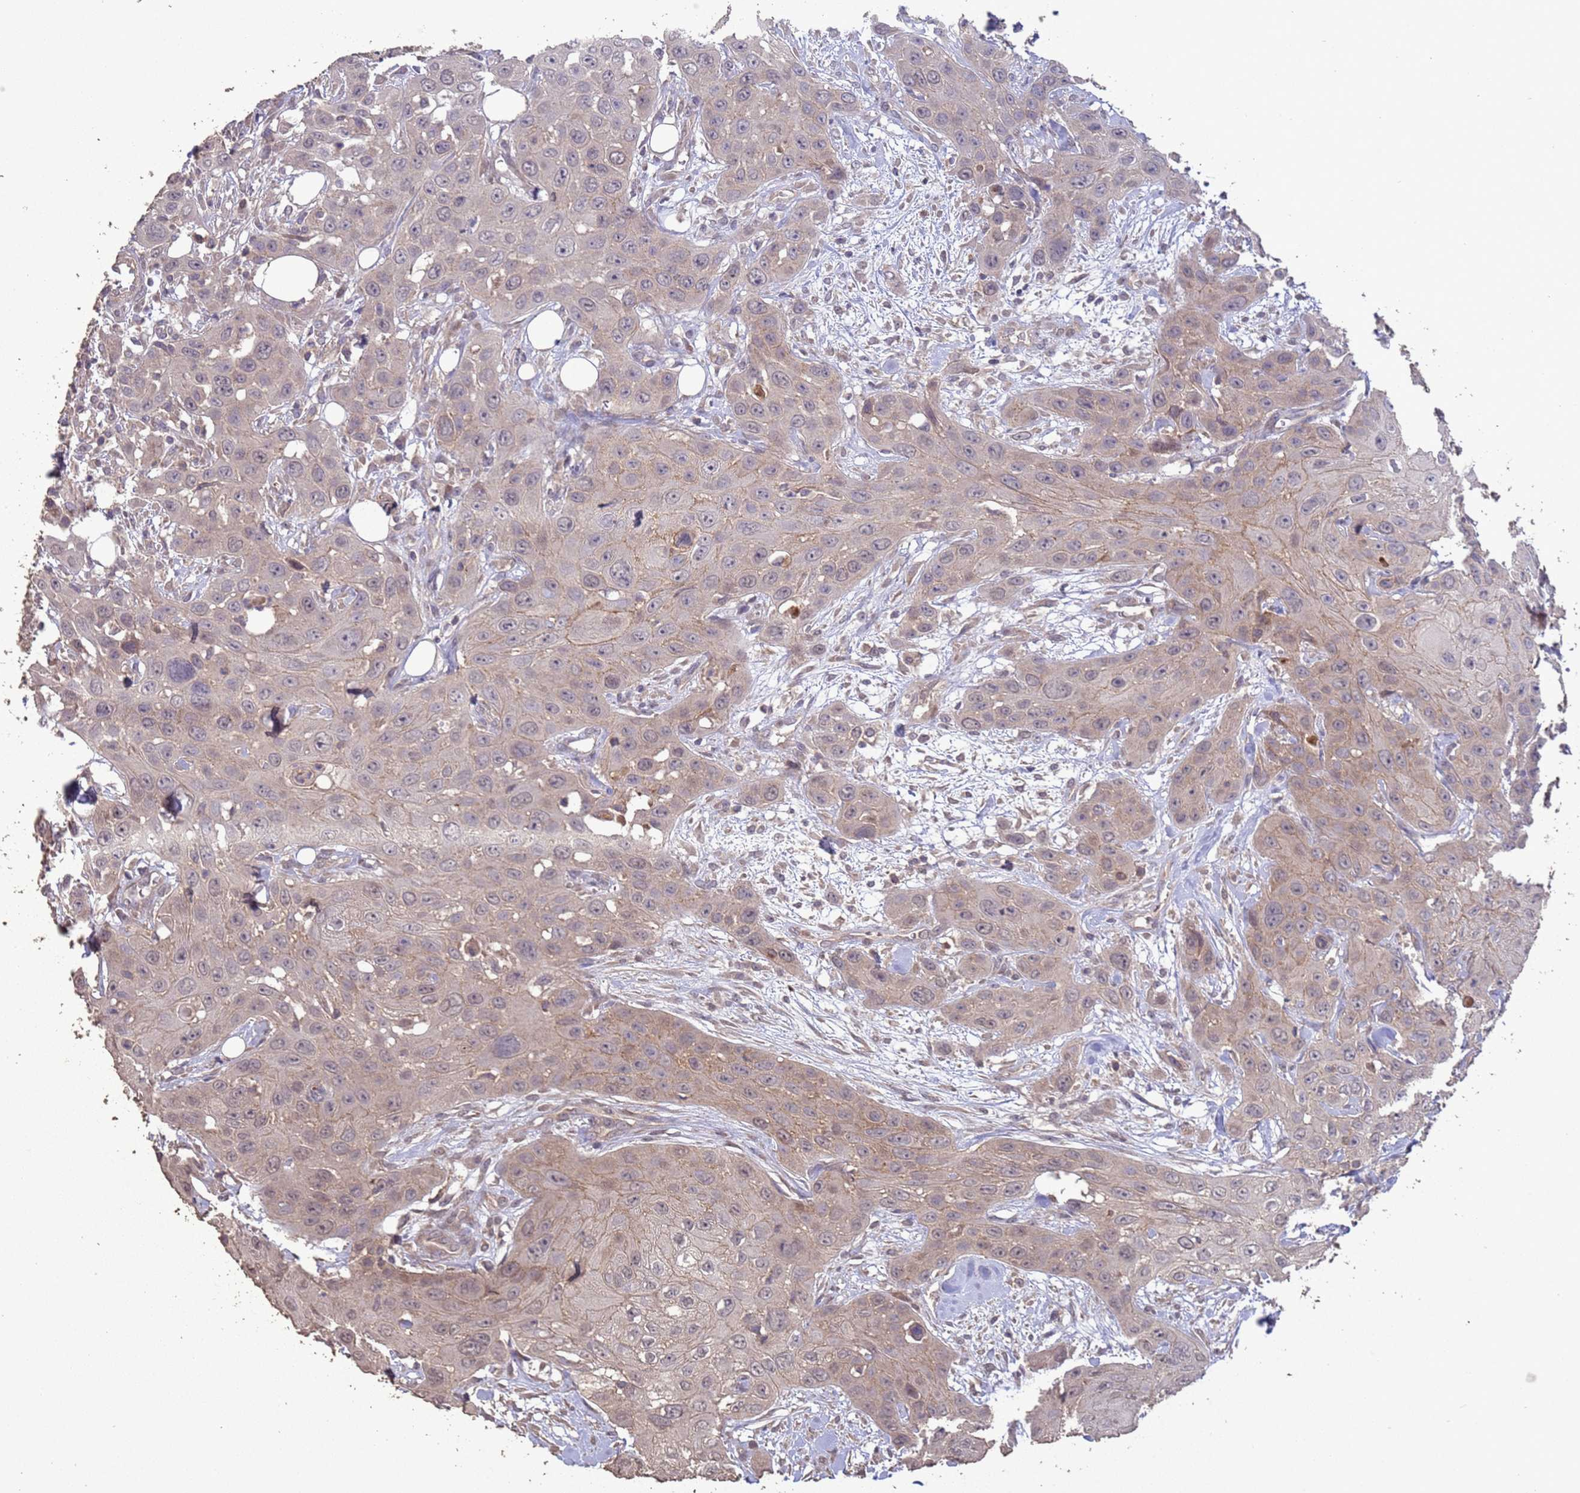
{"staining": {"intensity": "weak", "quantity": "25%-75%", "location": "cytoplasmic/membranous"}, "tissue": "head and neck cancer", "cell_type": "Tumor cells", "image_type": "cancer", "snomed": [{"axis": "morphology", "description": "Squamous cell carcinoma, NOS"}, {"axis": "topography", "description": "Head-Neck"}], "caption": "Protein staining reveals weak cytoplasmic/membranous expression in about 25%-75% of tumor cells in squamous cell carcinoma (head and neck).", "gene": "SLC9B2", "patient": {"sex": "male", "age": 81}}